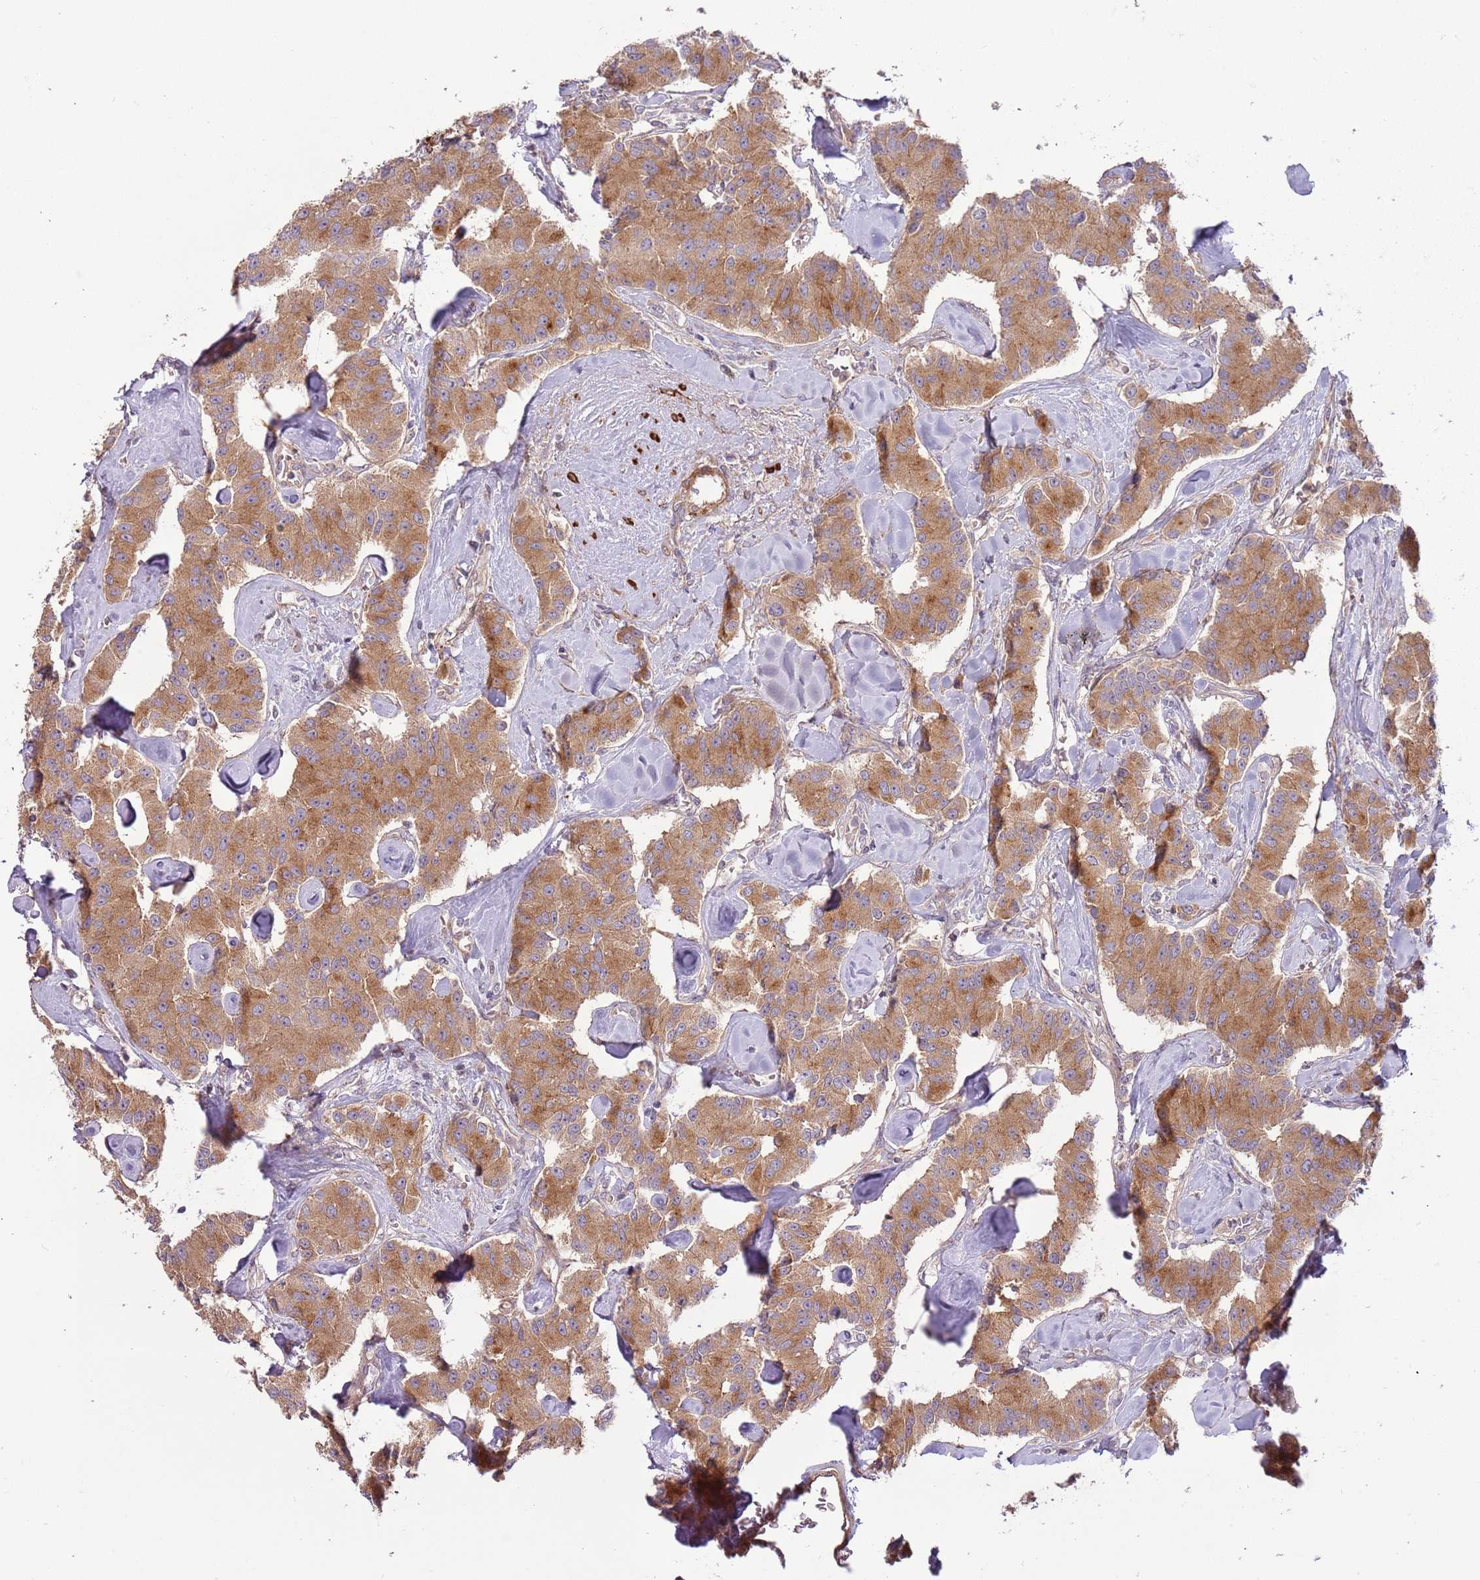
{"staining": {"intensity": "moderate", "quantity": ">75%", "location": "cytoplasmic/membranous"}, "tissue": "carcinoid", "cell_type": "Tumor cells", "image_type": "cancer", "snomed": [{"axis": "morphology", "description": "Carcinoid, malignant, NOS"}, {"axis": "topography", "description": "Pancreas"}], "caption": "Immunohistochemical staining of human malignant carcinoid displays moderate cytoplasmic/membranous protein positivity in approximately >75% of tumor cells. The staining was performed using DAB, with brown indicating positive protein expression. Nuclei are stained blue with hematoxylin.", "gene": "RNF128", "patient": {"sex": "male", "age": 41}}